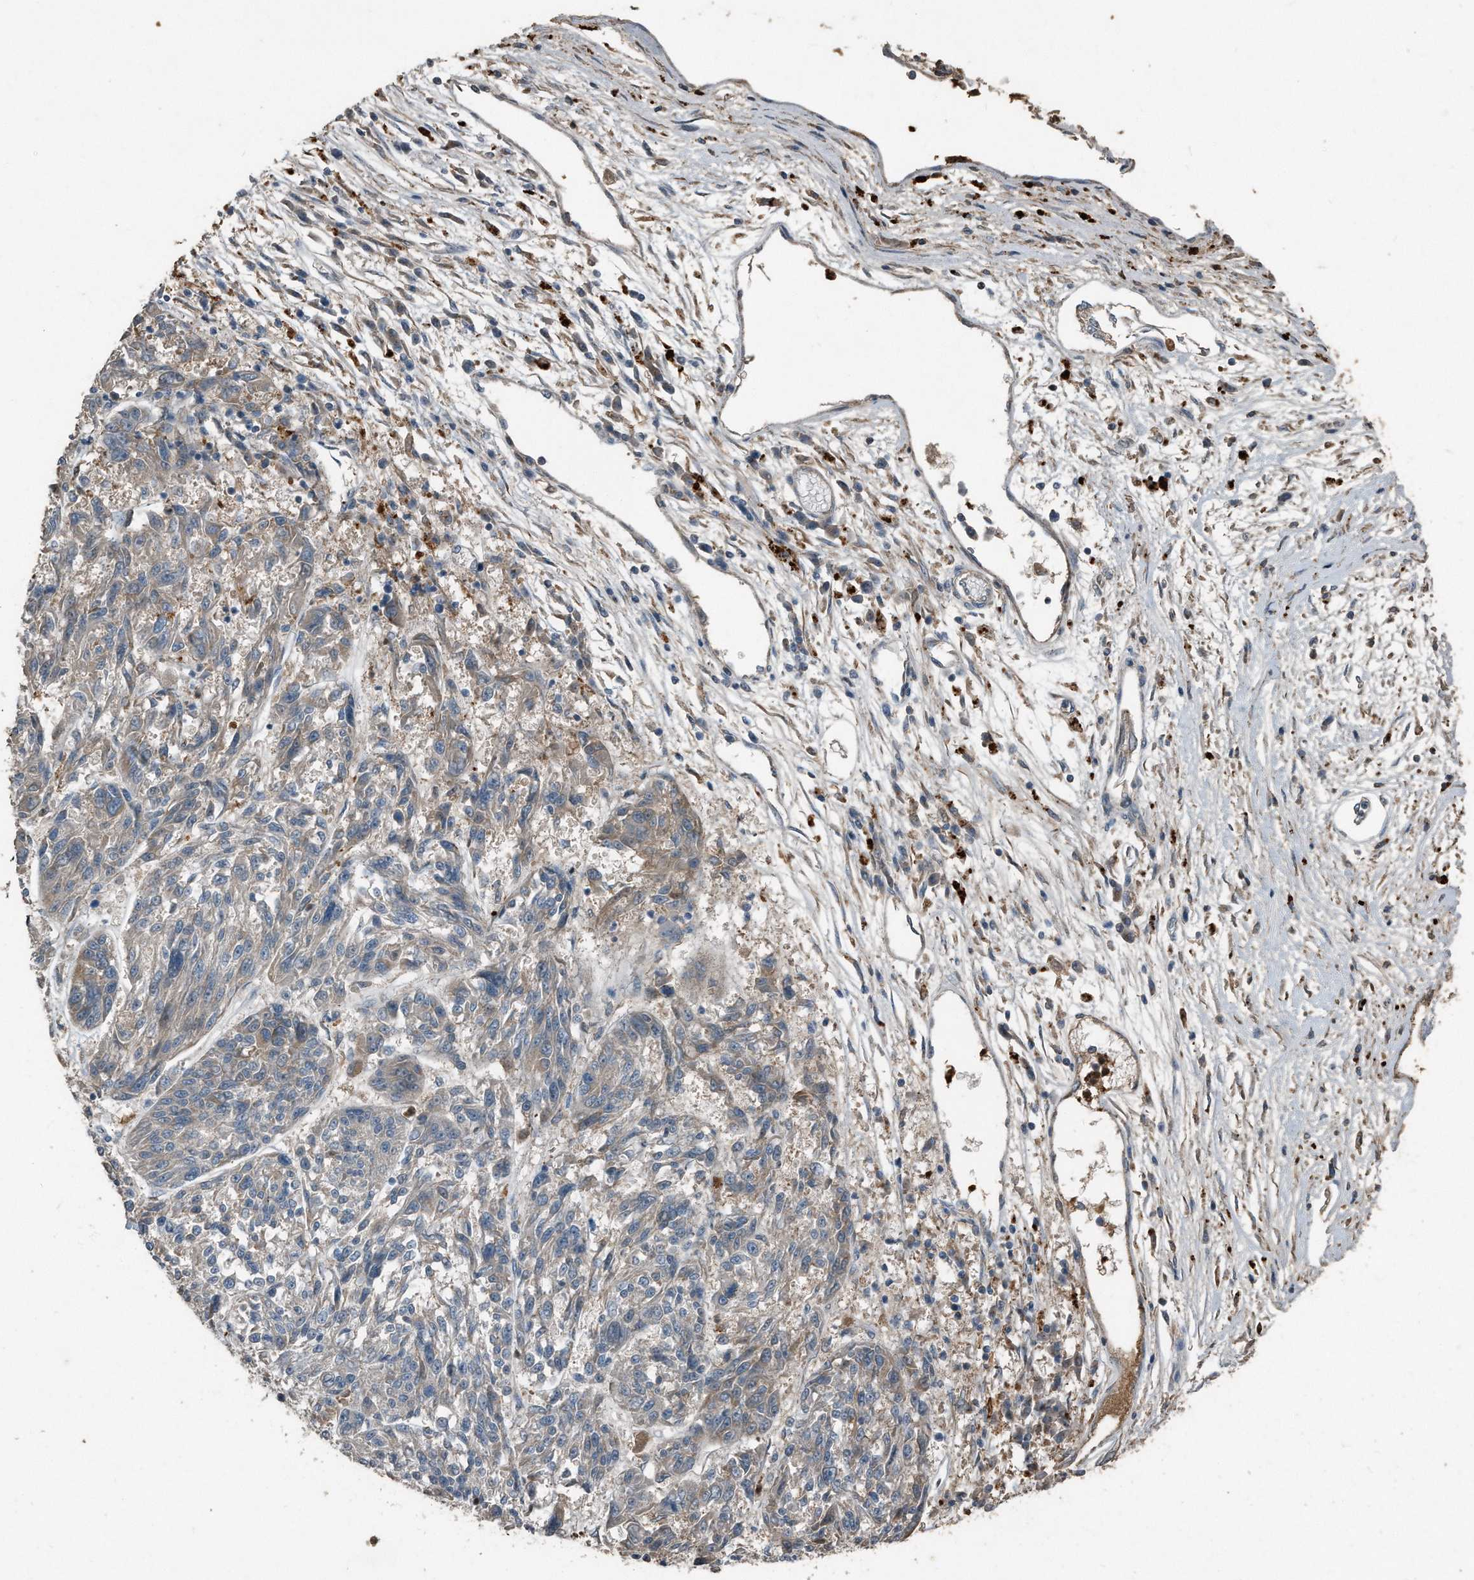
{"staining": {"intensity": "weak", "quantity": "<25%", "location": "cytoplasmic/membranous"}, "tissue": "melanoma", "cell_type": "Tumor cells", "image_type": "cancer", "snomed": [{"axis": "morphology", "description": "Malignant melanoma, NOS"}, {"axis": "topography", "description": "Skin"}], "caption": "IHC histopathology image of human malignant melanoma stained for a protein (brown), which shows no staining in tumor cells.", "gene": "C9", "patient": {"sex": "male", "age": 53}}